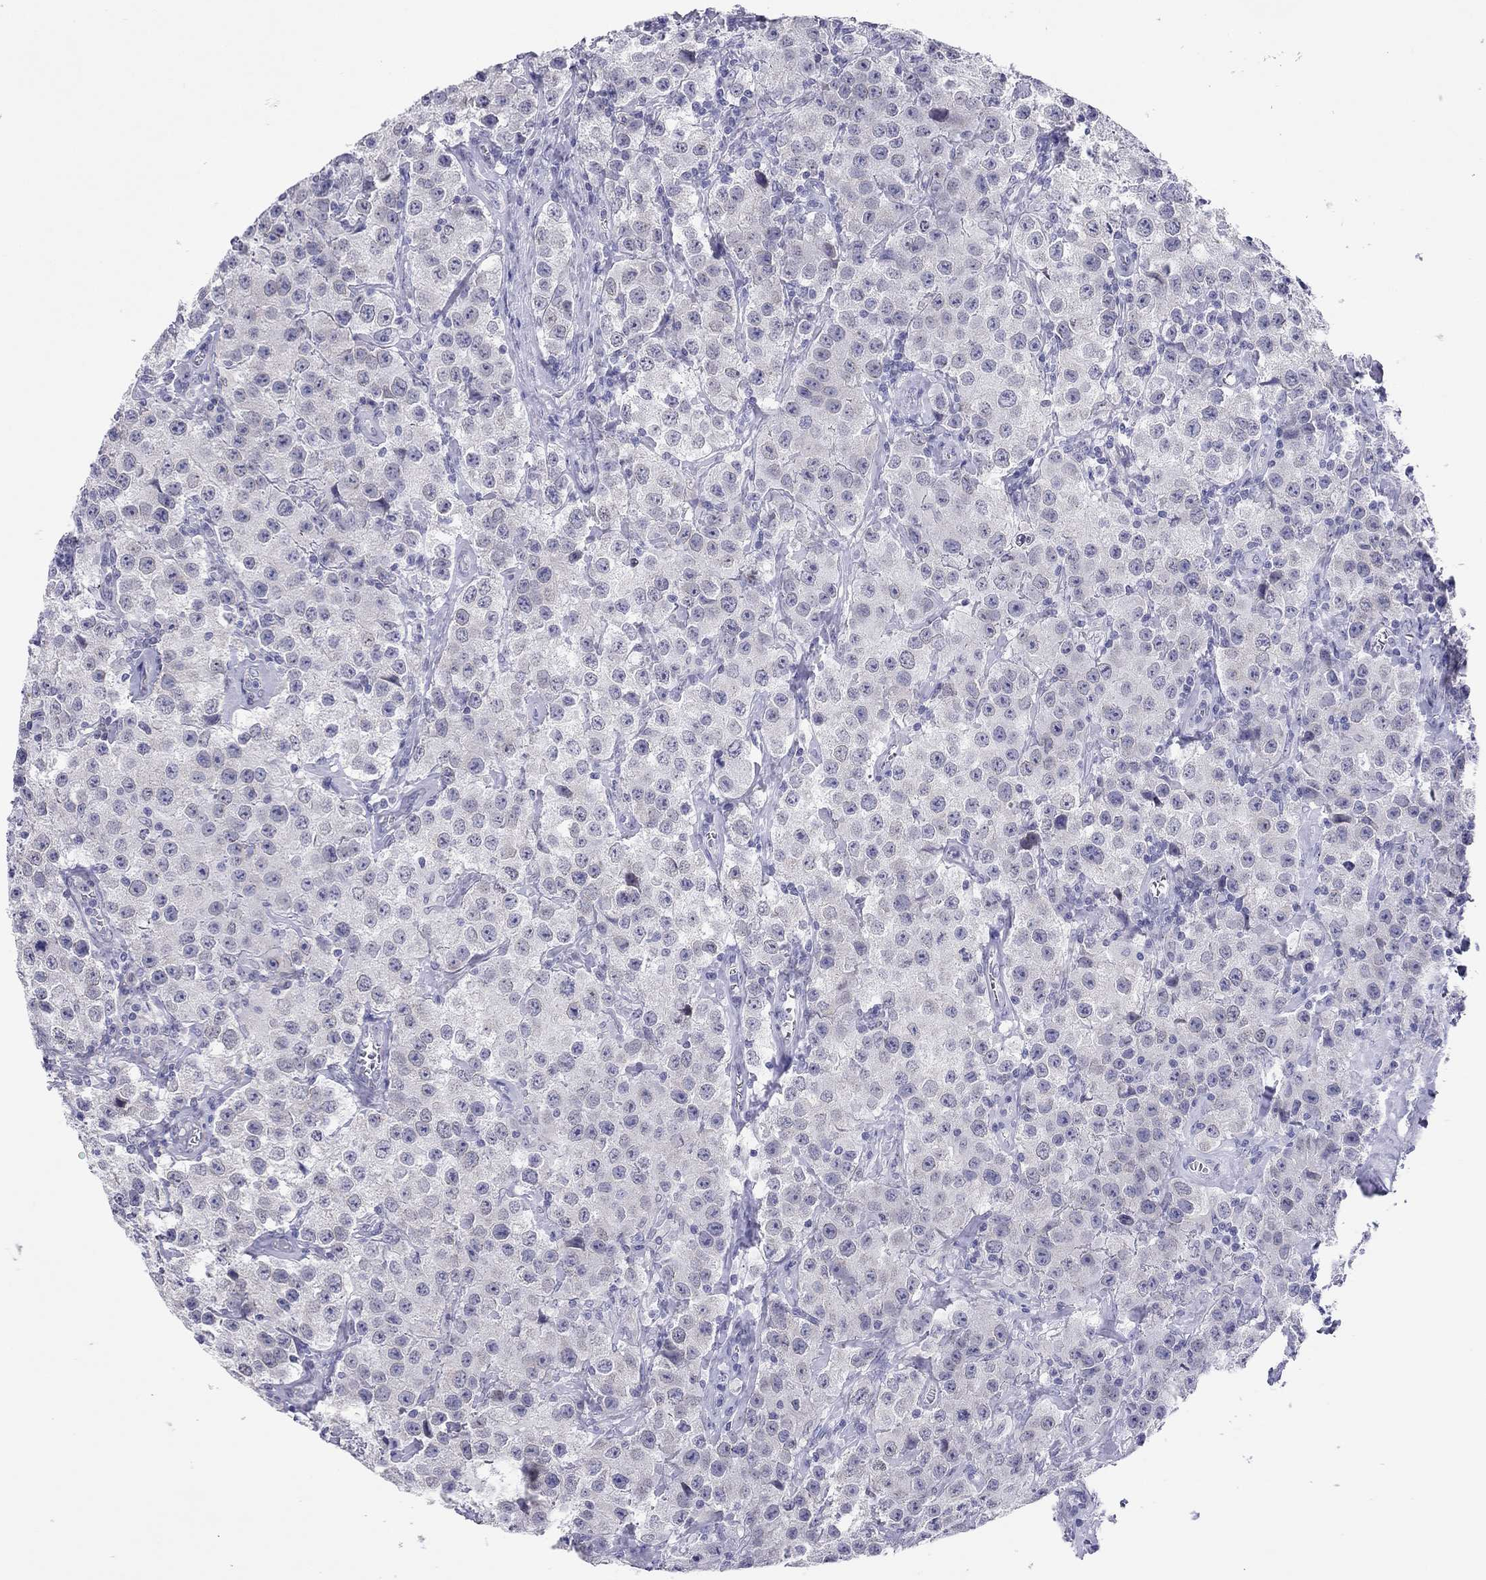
{"staining": {"intensity": "negative", "quantity": "none", "location": "none"}, "tissue": "testis cancer", "cell_type": "Tumor cells", "image_type": "cancer", "snomed": [{"axis": "morphology", "description": "Seminoma, NOS"}, {"axis": "topography", "description": "Testis"}], "caption": "Image shows no protein staining in tumor cells of testis cancer tissue.", "gene": "ARMC12", "patient": {"sex": "male", "age": 52}}